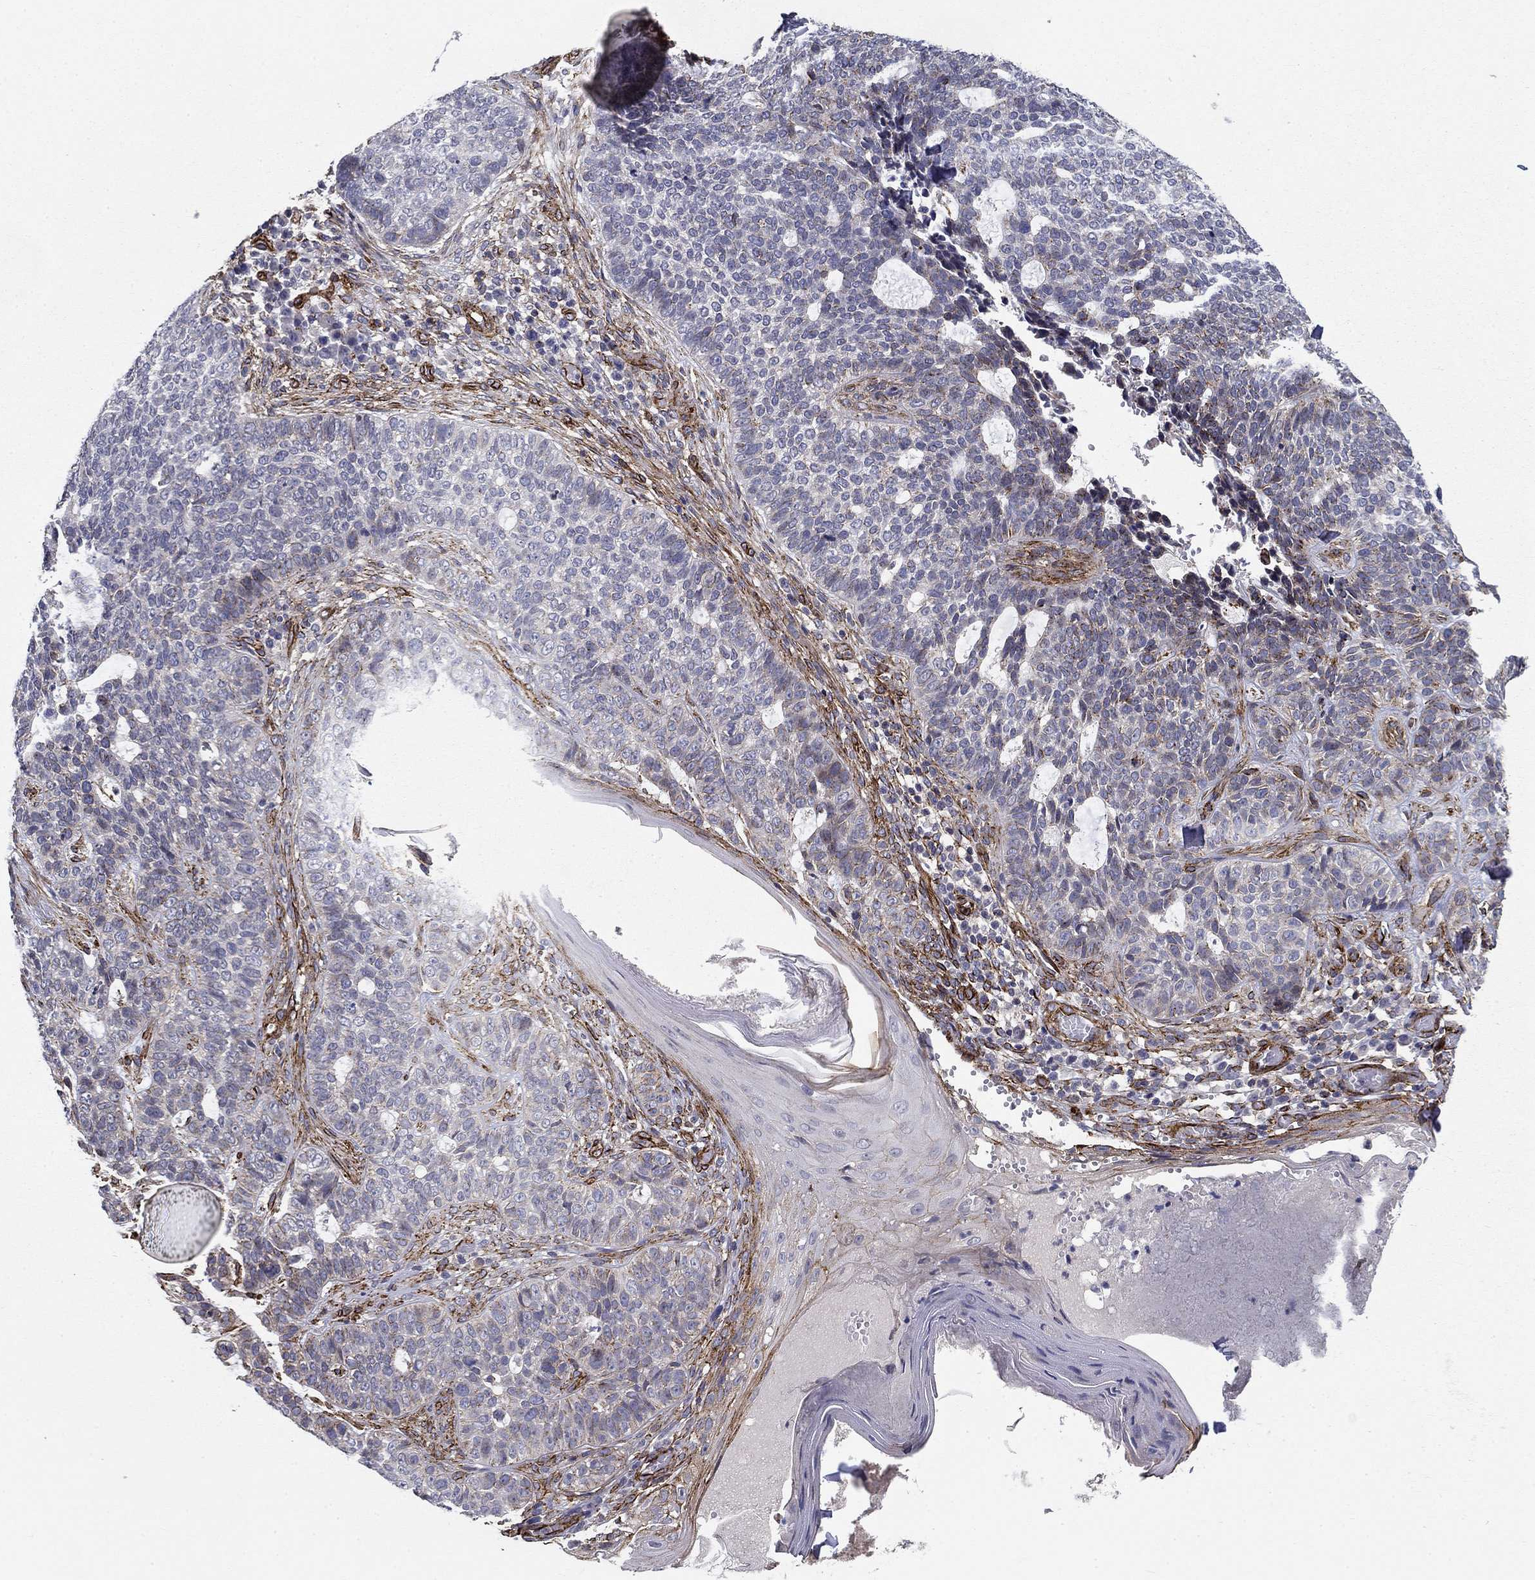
{"staining": {"intensity": "negative", "quantity": "none", "location": "none"}, "tissue": "skin cancer", "cell_type": "Tumor cells", "image_type": "cancer", "snomed": [{"axis": "morphology", "description": "Basal cell carcinoma"}, {"axis": "topography", "description": "Skin"}], "caption": "A high-resolution histopathology image shows IHC staining of basal cell carcinoma (skin), which reveals no significant staining in tumor cells.", "gene": "SYNC", "patient": {"sex": "female", "age": 69}}